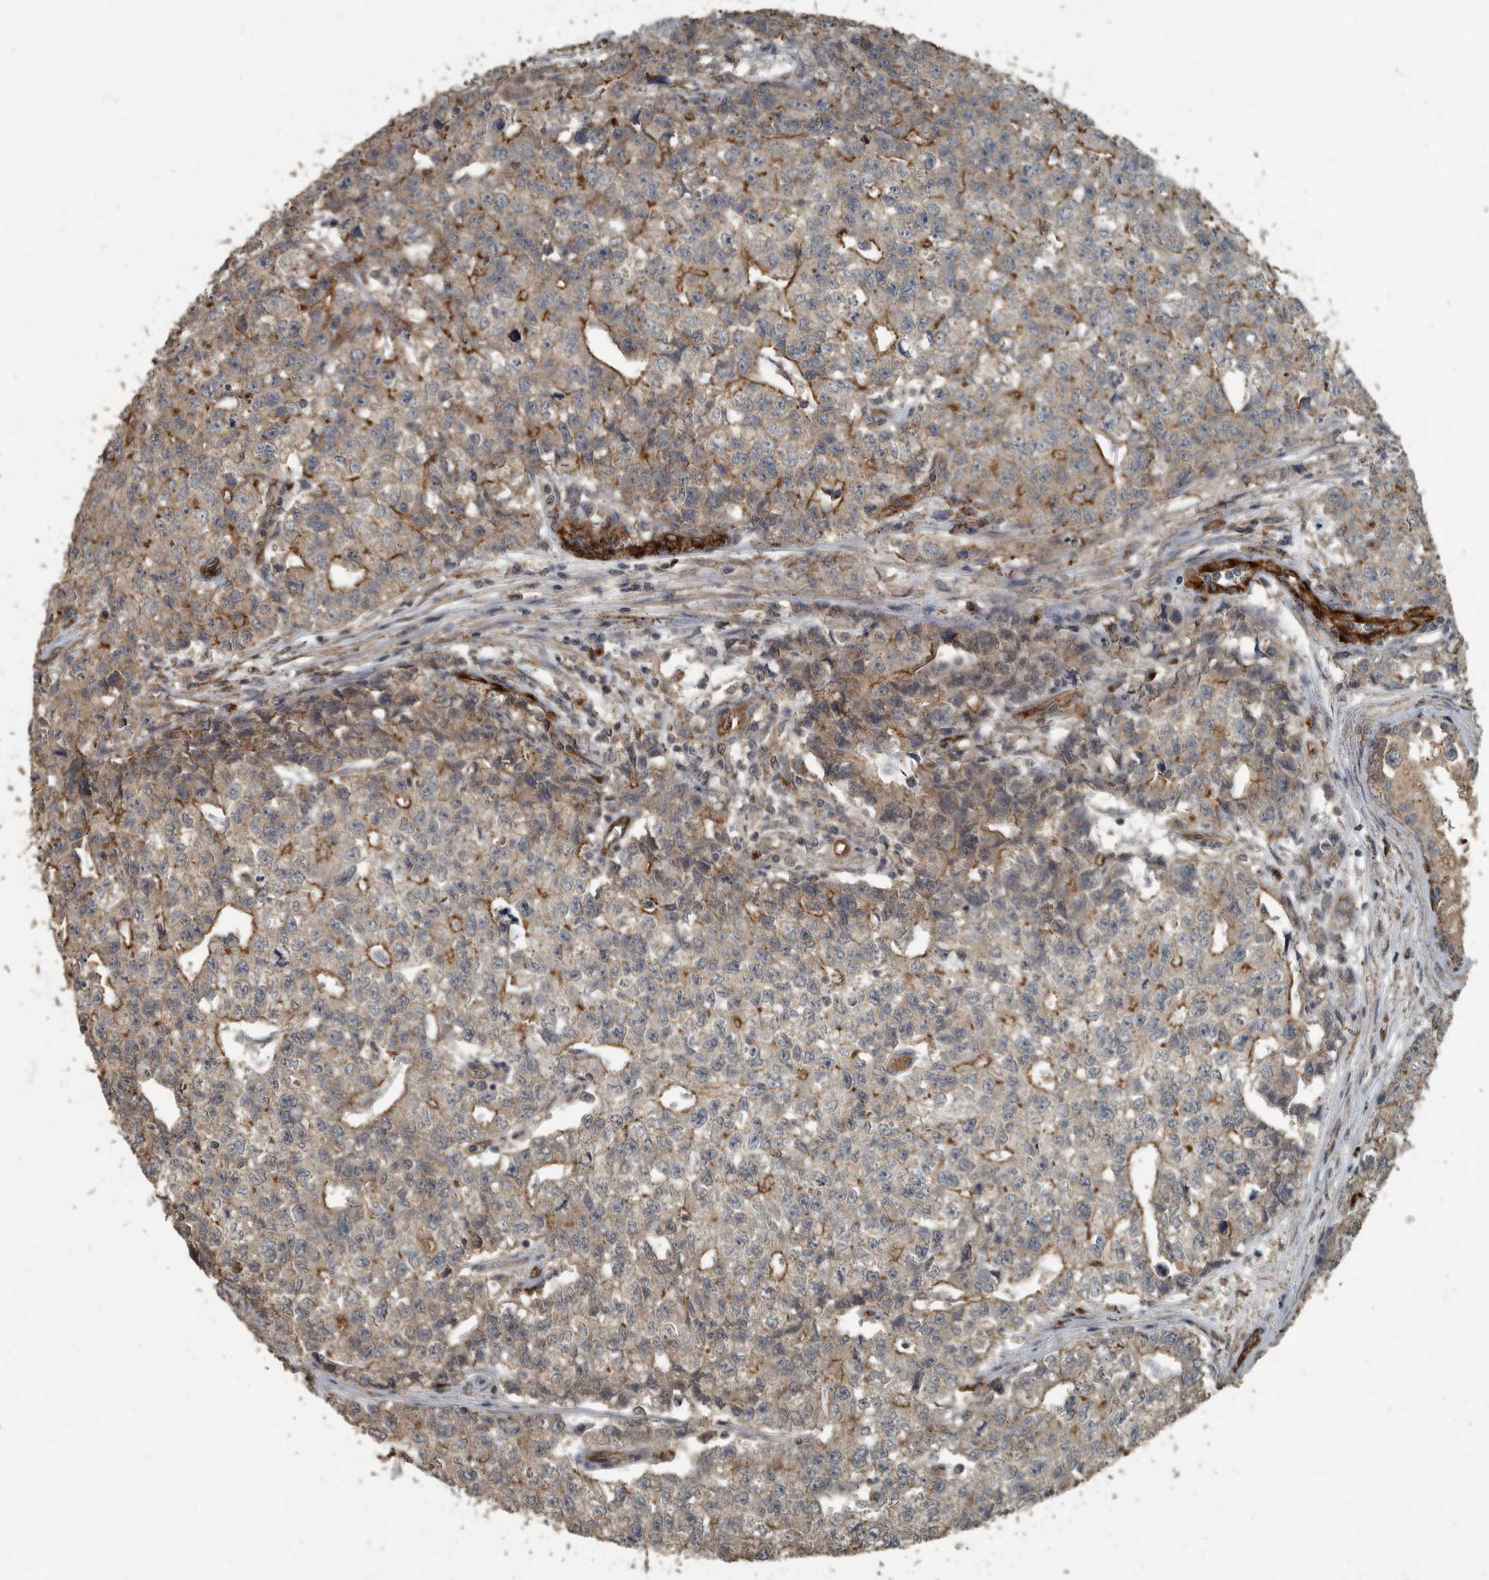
{"staining": {"intensity": "moderate", "quantity": "25%-75%", "location": "cytoplasmic/membranous"}, "tissue": "testis cancer", "cell_type": "Tumor cells", "image_type": "cancer", "snomed": [{"axis": "morphology", "description": "Carcinoma, Embryonal, NOS"}, {"axis": "topography", "description": "Testis"}], "caption": "A brown stain labels moderate cytoplasmic/membranous staining of a protein in embryonal carcinoma (testis) tumor cells.", "gene": "IL15RA", "patient": {"sex": "male", "age": 28}}